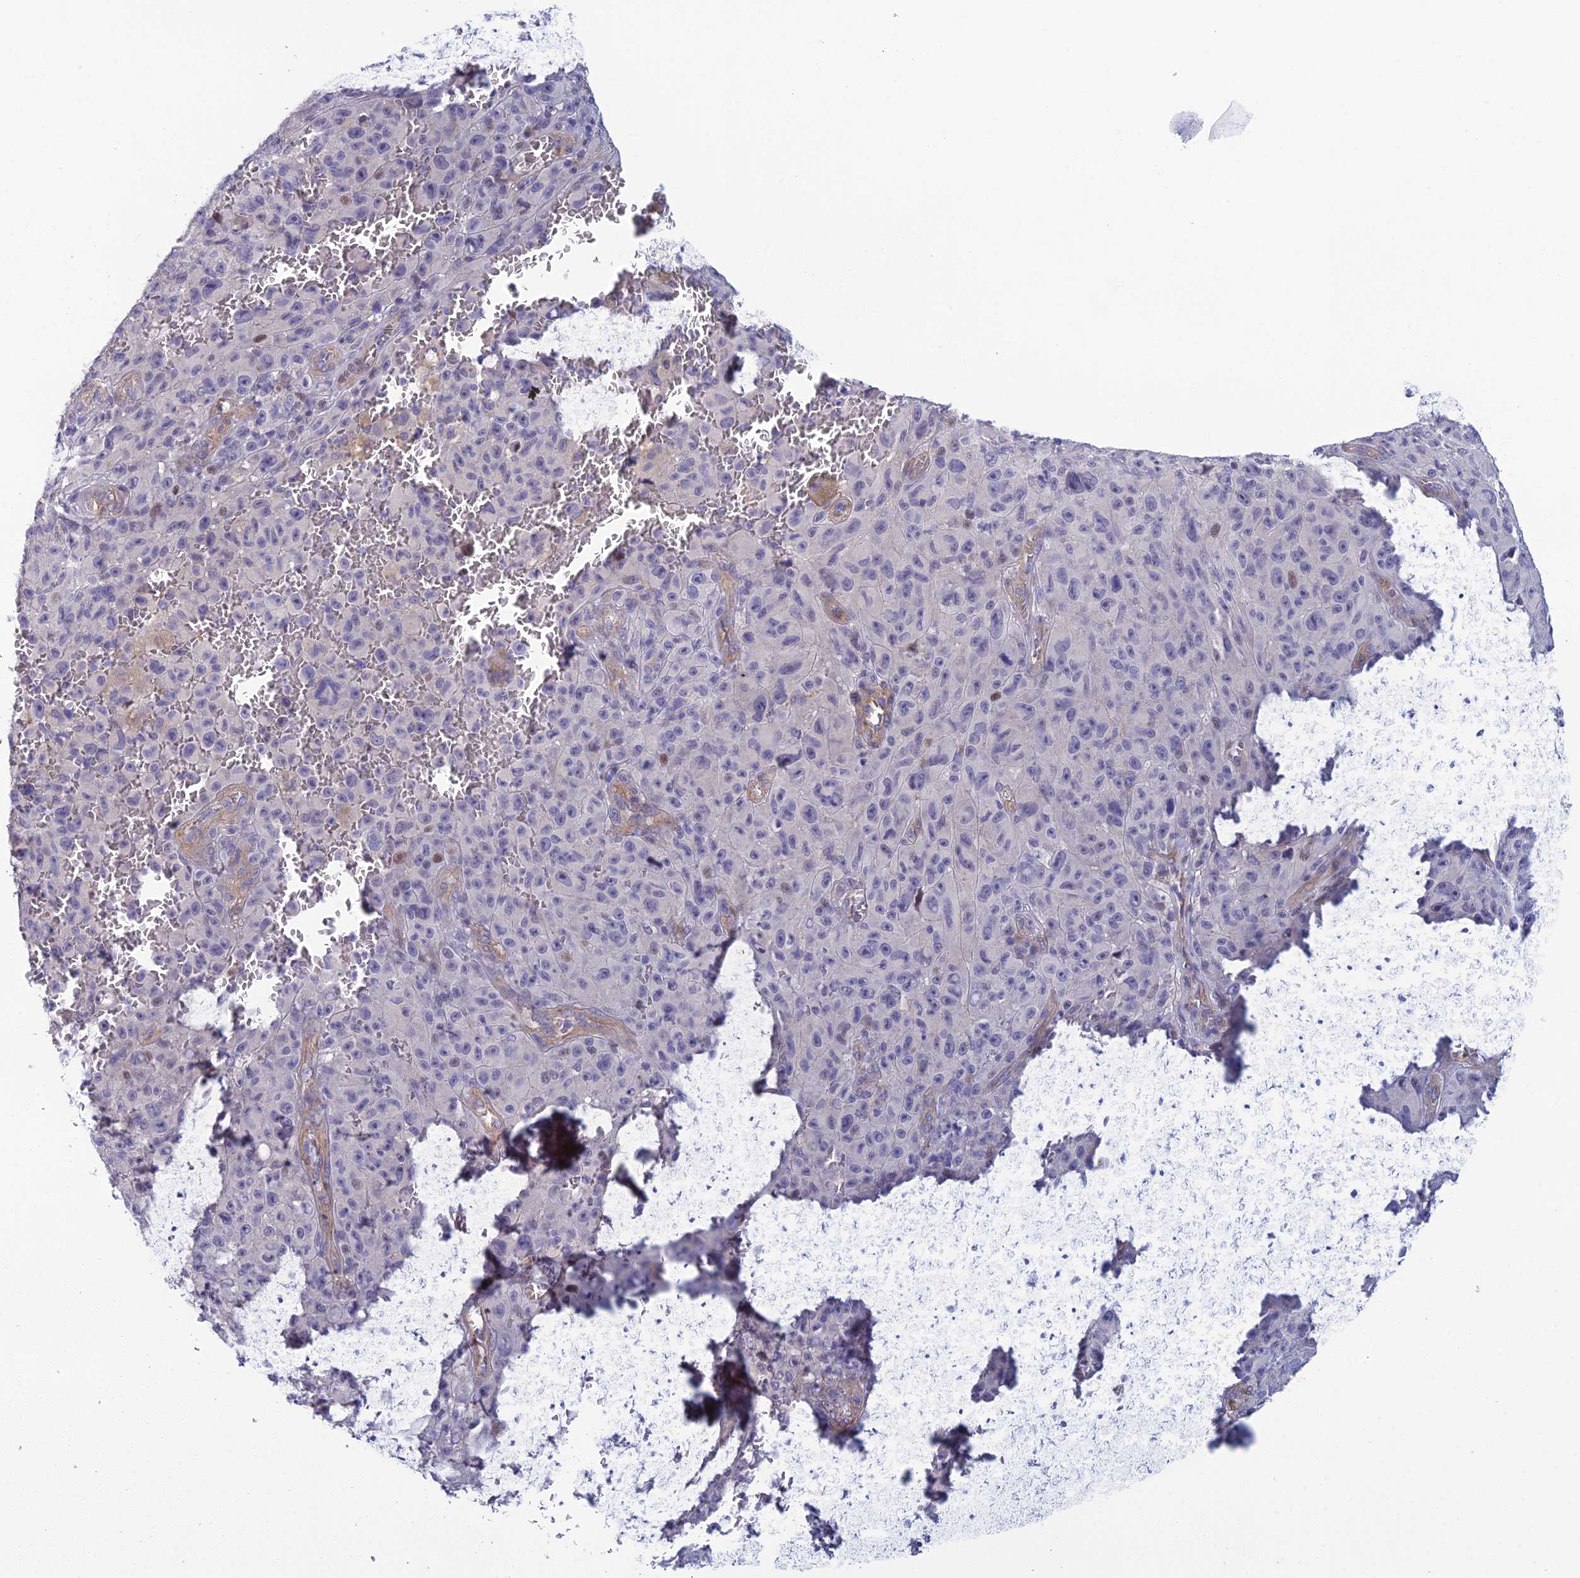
{"staining": {"intensity": "negative", "quantity": "none", "location": "none"}, "tissue": "melanoma", "cell_type": "Tumor cells", "image_type": "cancer", "snomed": [{"axis": "morphology", "description": "Malignant melanoma, NOS"}, {"axis": "topography", "description": "Skin"}], "caption": "Melanoma stained for a protein using immunohistochemistry demonstrates no positivity tumor cells.", "gene": "LZTS2", "patient": {"sex": "female", "age": 82}}